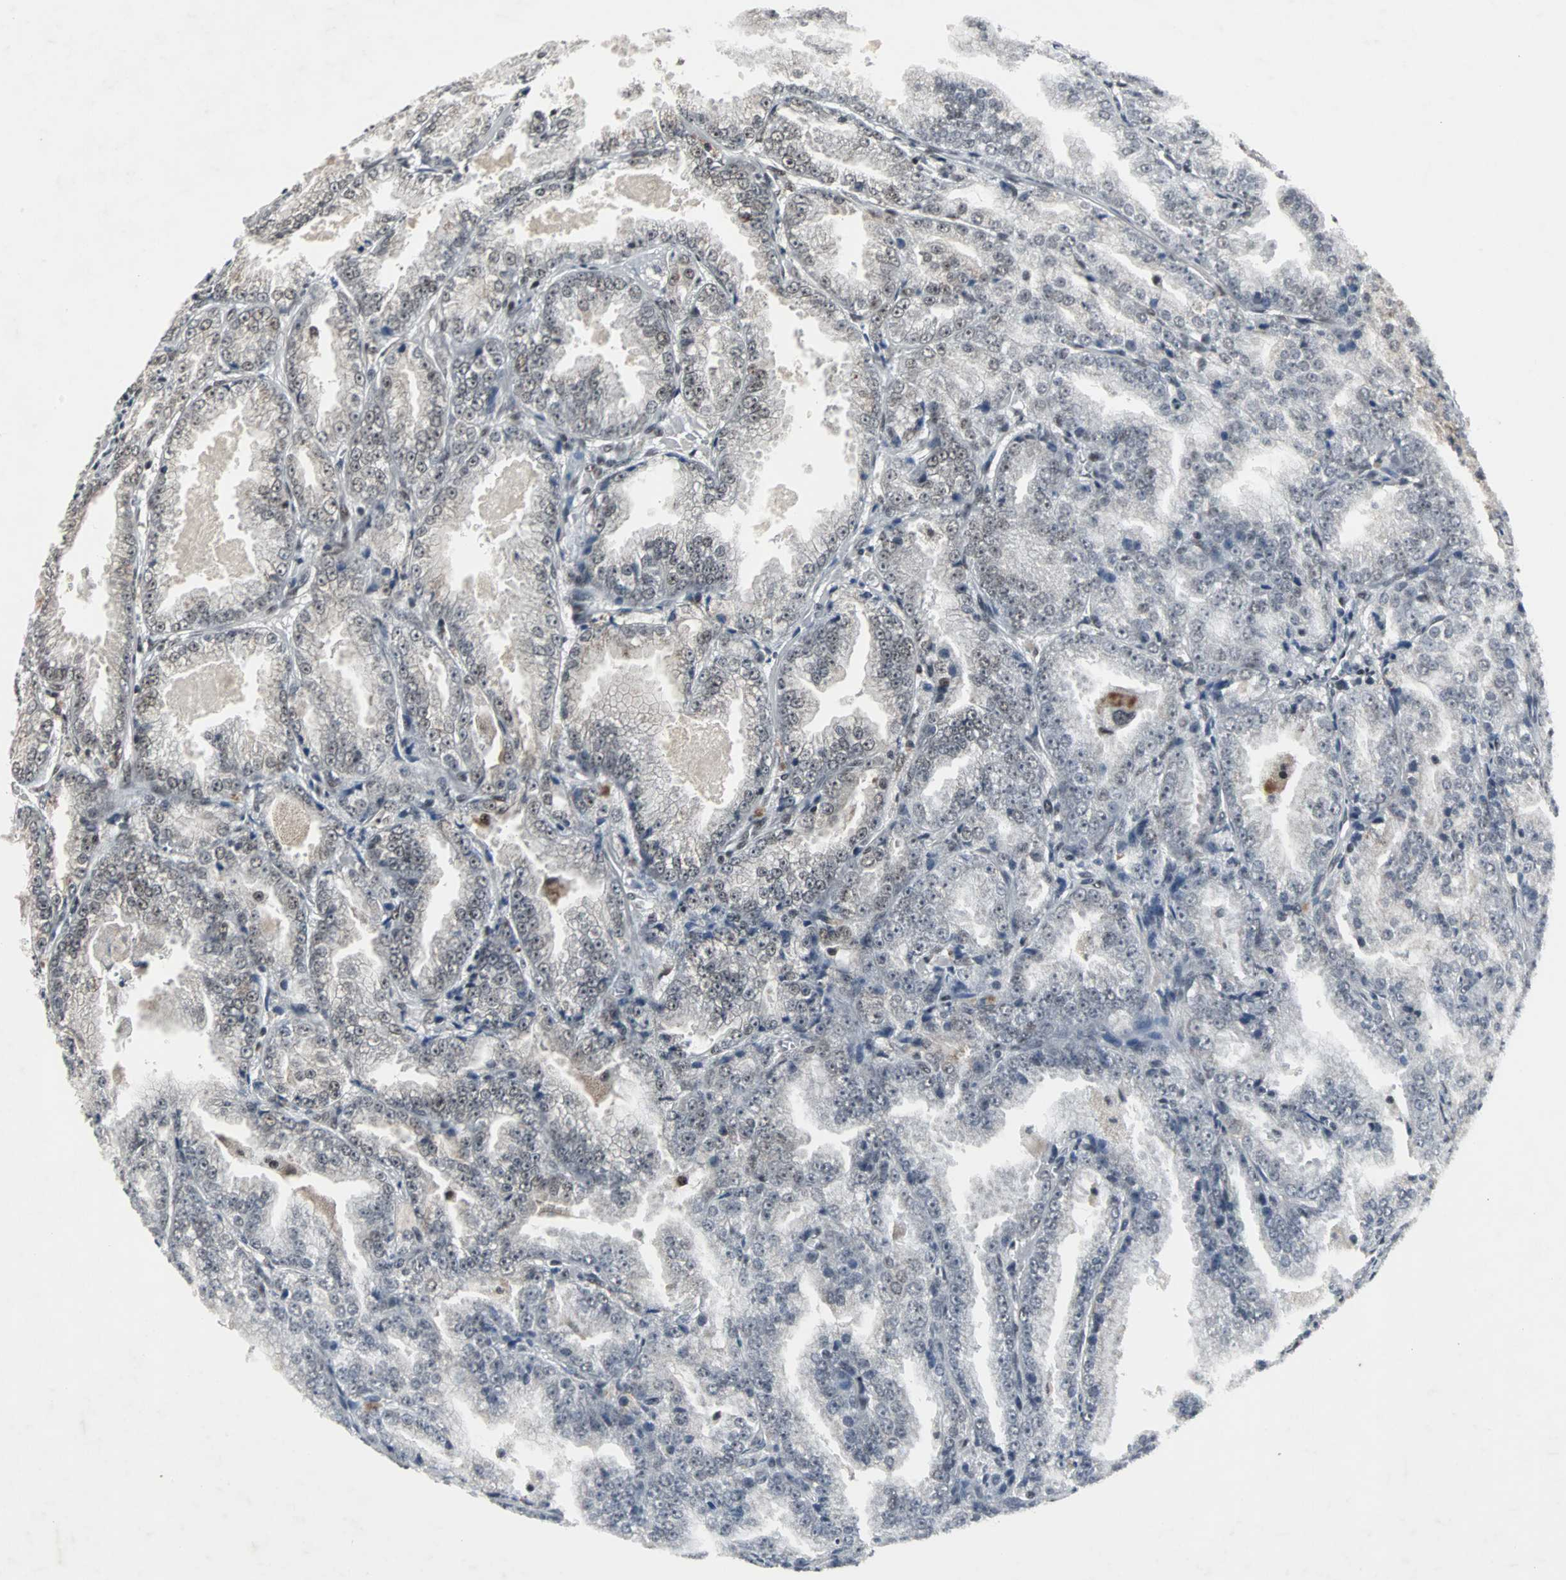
{"staining": {"intensity": "negative", "quantity": "none", "location": "none"}, "tissue": "prostate cancer", "cell_type": "Tumor cells", "image_type": "cancer", "snomed": [{"axis": "morphology", "description": "Adenocarcinoma, High grade"}, {"axis": "topography", "description": "Prostate"}], "caption": "Protein analysis of adenocarcinoma (high-grade) (prostate) demonstrates no significant positivity in tumor cells.", "gene": "PNKP", "patient": {"sex": "male", "age": 61}}